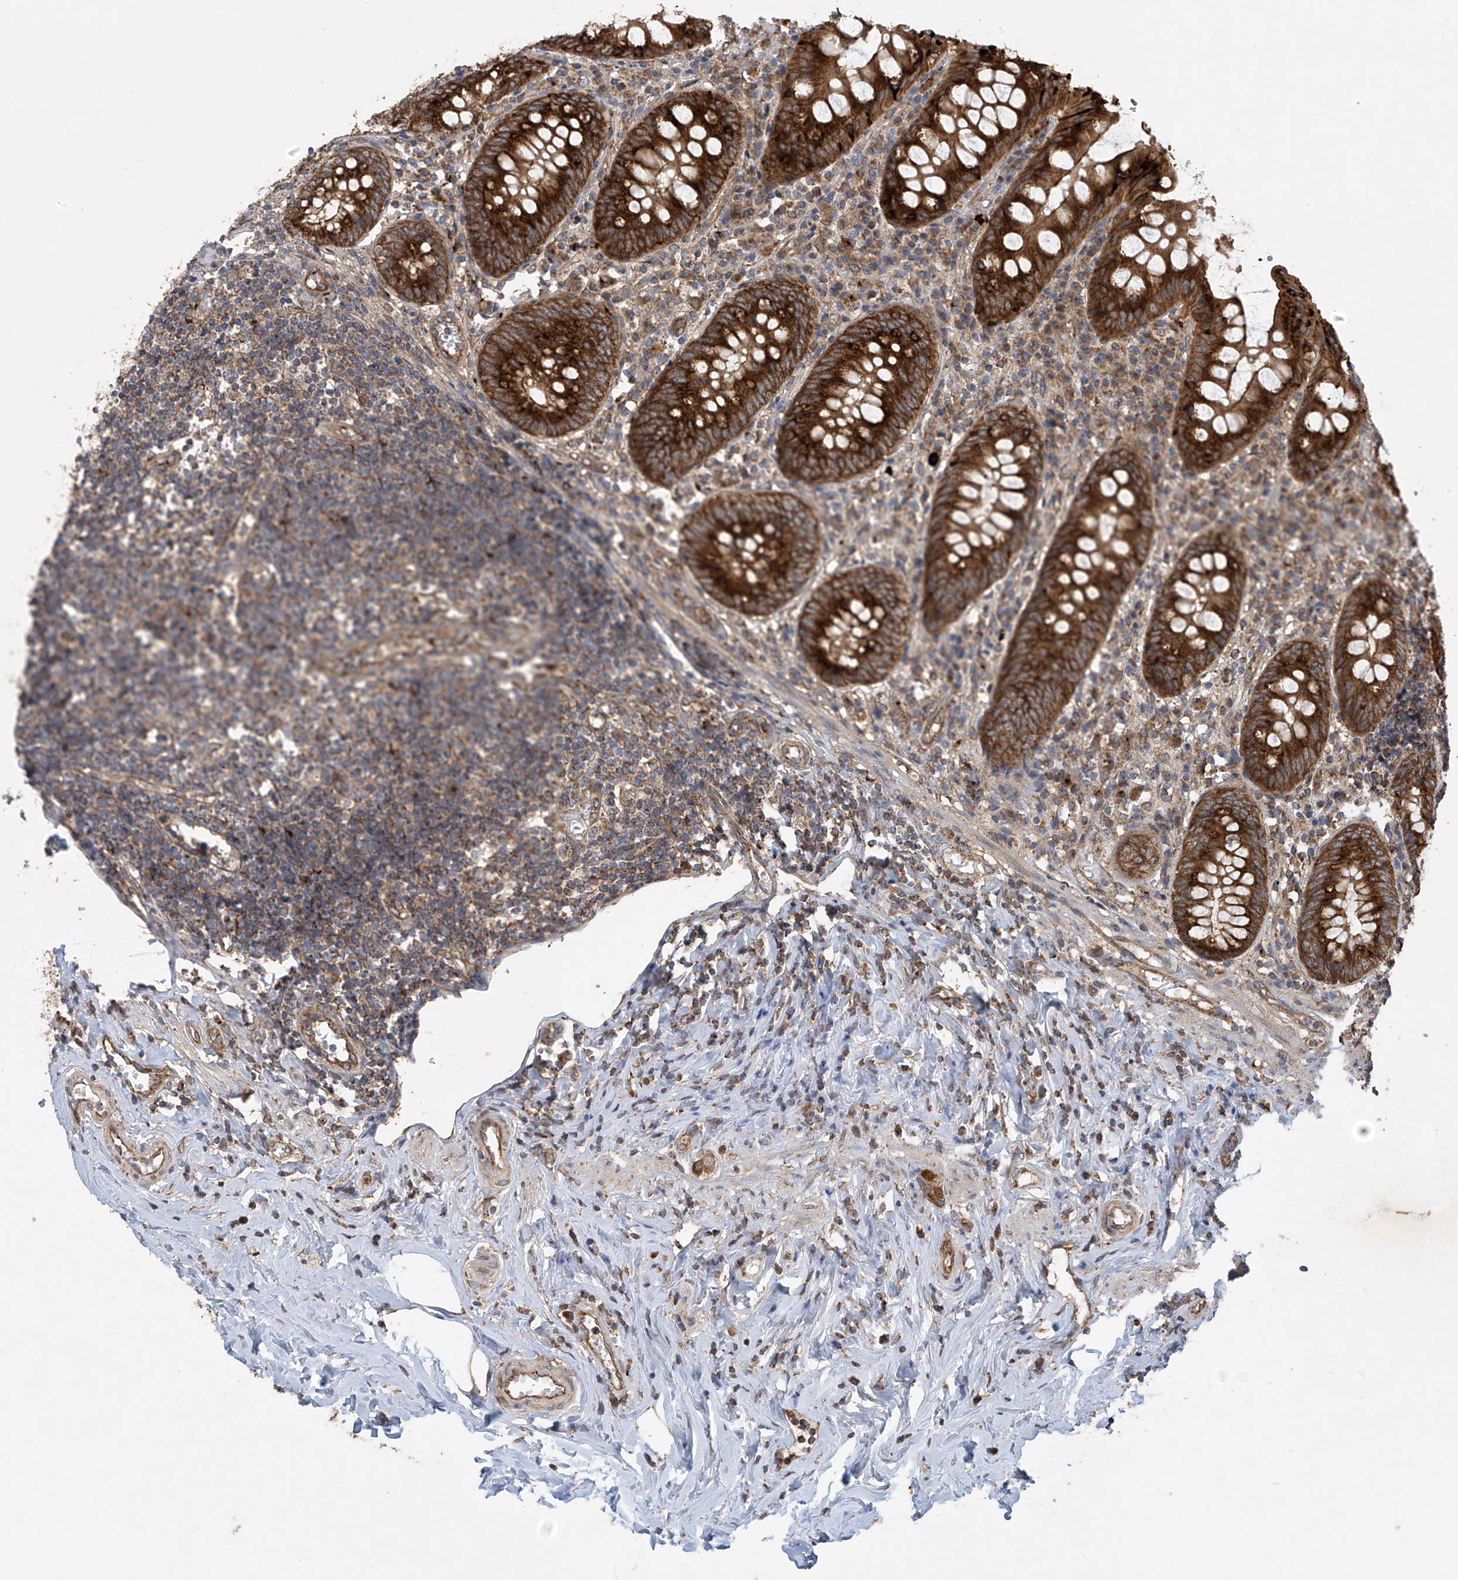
{"staining": {"intensity": "strong", "quantity": ">75%", "location": "cytoplasmic/membranous"}, "tissue": "appendix", "cell_type": "Glandular cells", "image_type": "normal", "snomed": [{"axis": "morphology", "description": "Normal tissue, NOS"}, {"axis": "topography", "description": "Appendix"}], "caption": "Immunohistochemical staining of benign human appendix shows strong cytoplasmic/membranous protein staining in about >75% of glandular cells. The protein of interest is shown in brown color, while the nuclei are stained blue.", "gene": "PNPT1", "patient": {"sex": "female", "age": 54}}